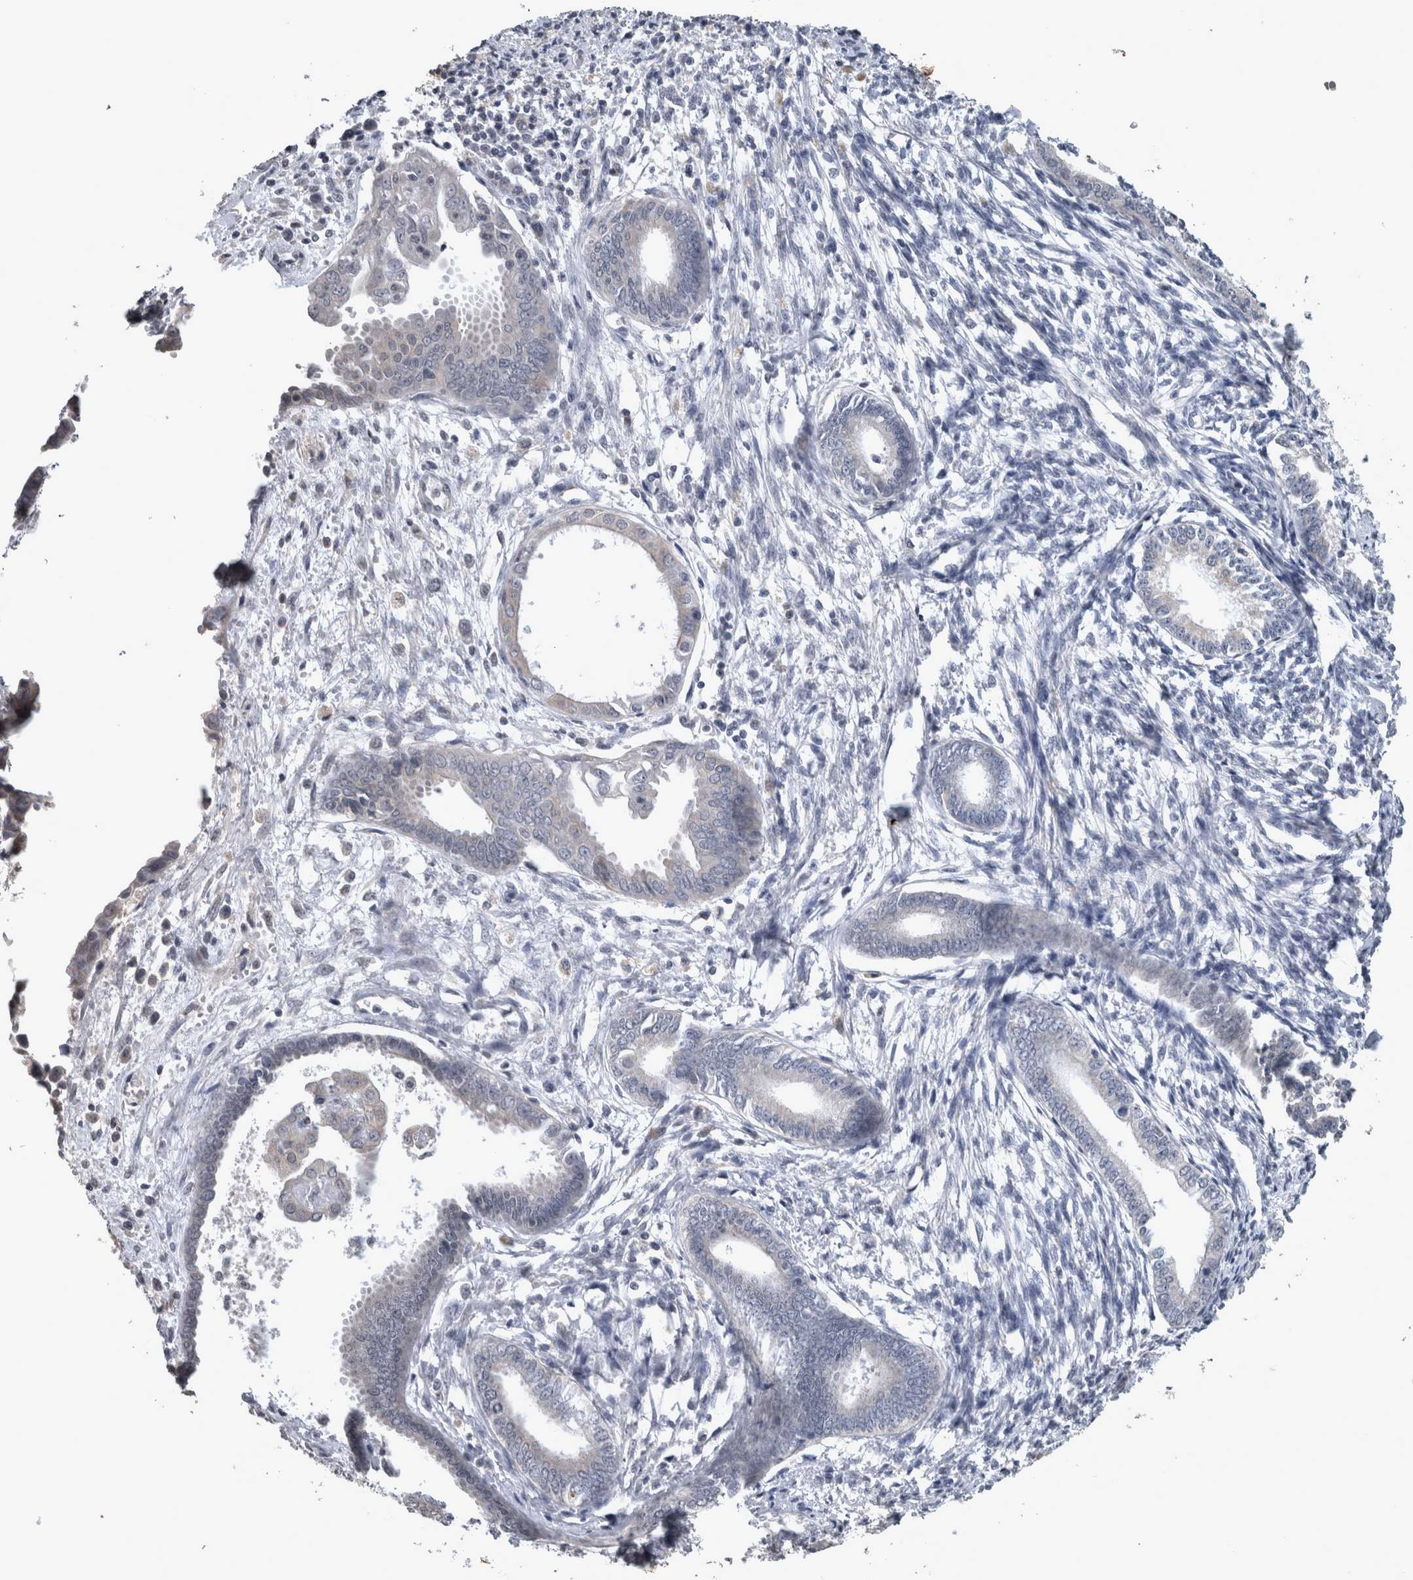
{"staining": {"intensity": "negative", "quantity": "none", "location": "none"}, "tissue": "endometrium", "cell_type": "Cells in endometrial stroma", "image_type": "normal", "snomed": [{"axis": "morphology", "description": "Normal tissue, NOS"}, {"axis": "topography", "description": "Endometrium"}], "caption": "Human endometrium stained for a protein using IHC displays no positivity in cells in endometrial stroma.", "gene": "WNT7A", "patient": {"sex": "female", "age": 56}}